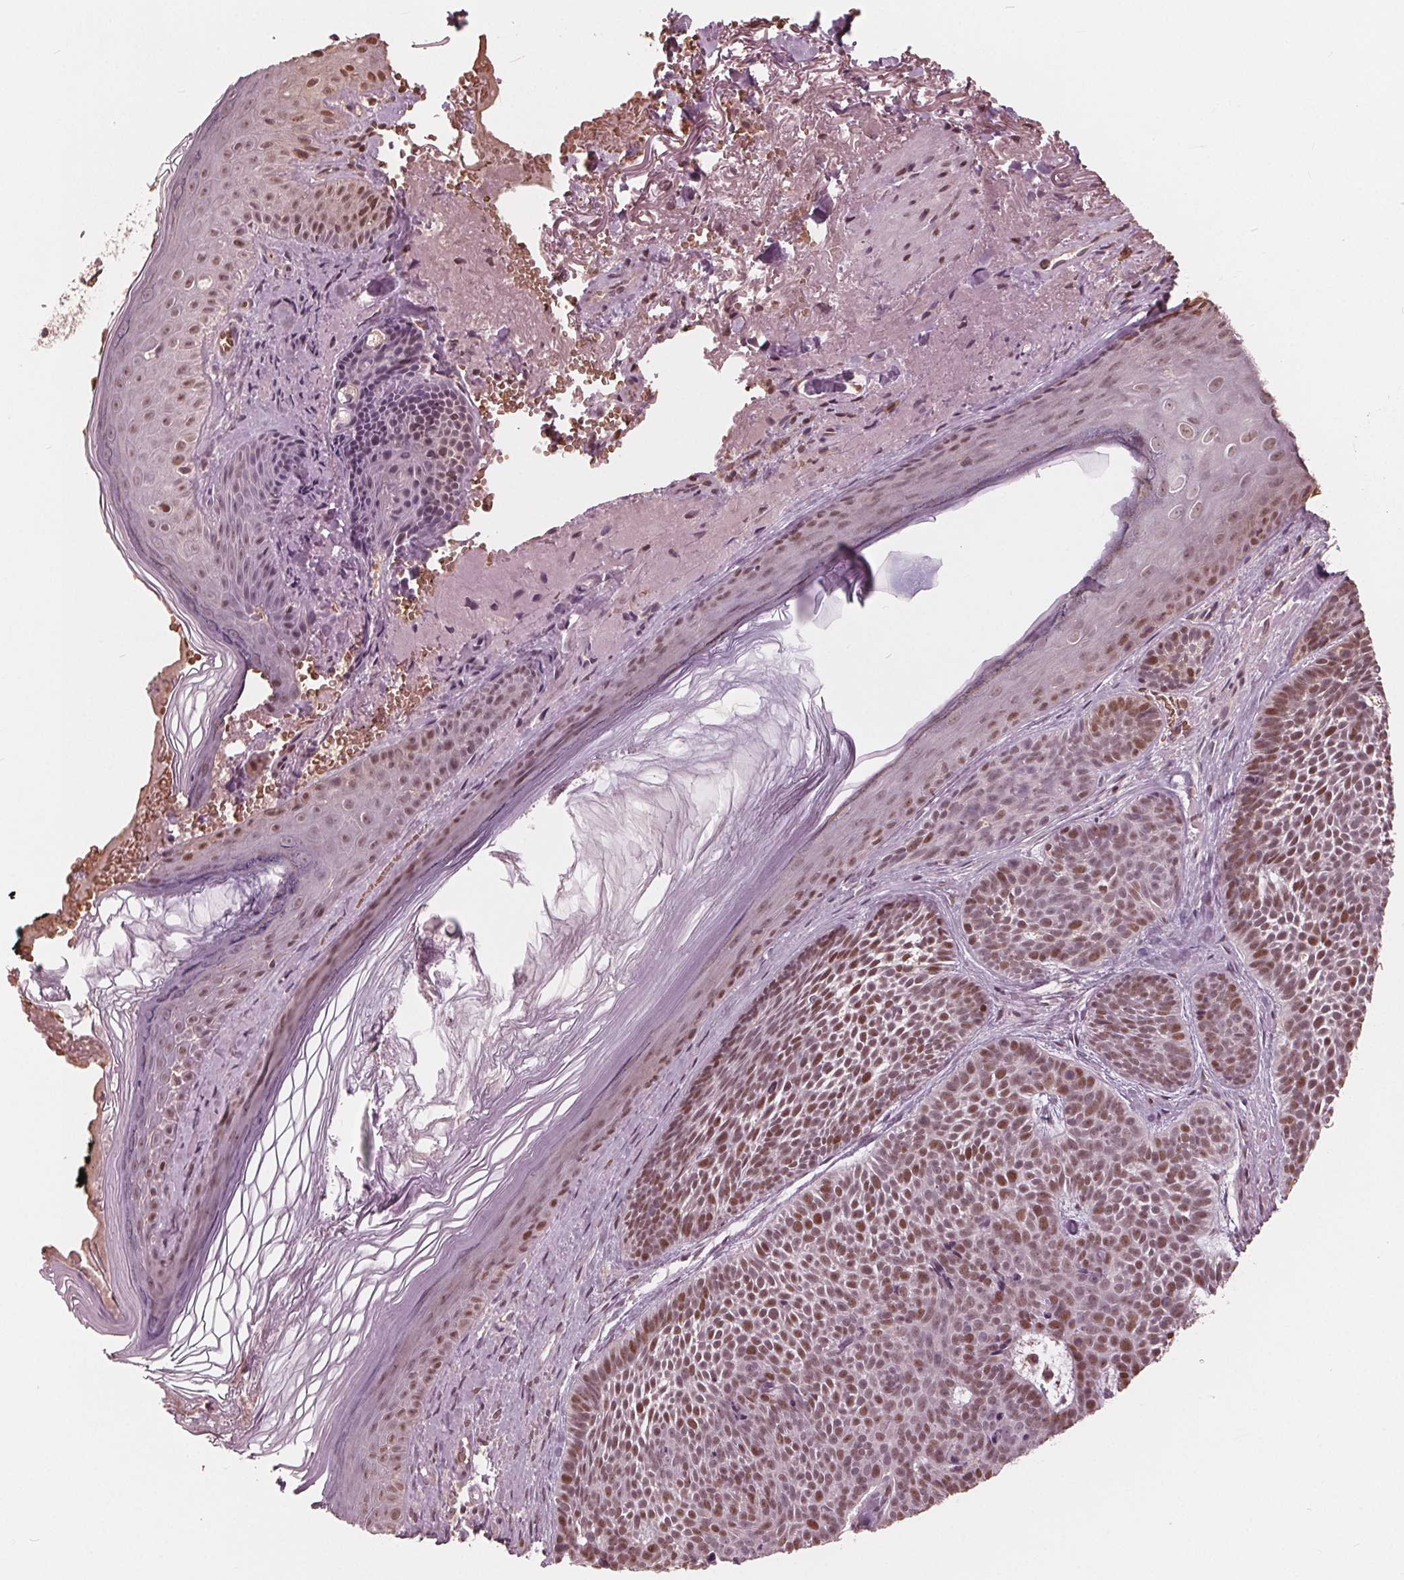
{"staining": {"intensity": "moderate", "quantity": ">75%", "location": "nuclear"}, "tissue": "skin cancer", "cell_type": "Tumor cells", "image_type": "cancer", "snomed": [{"axis": "morphology", "description": "Basal cell carcinoma"}, {"axis": "topography", "description": "Skin"}], "caption": "Approximately >75% of tumor cells in skin basal cell carcinoma reveal moderate nuclear protein positivity as visualized by brown immunohistochemical staining.", "gene": "HIRIP3", "patient": {"sex": "male", "age": 81}}